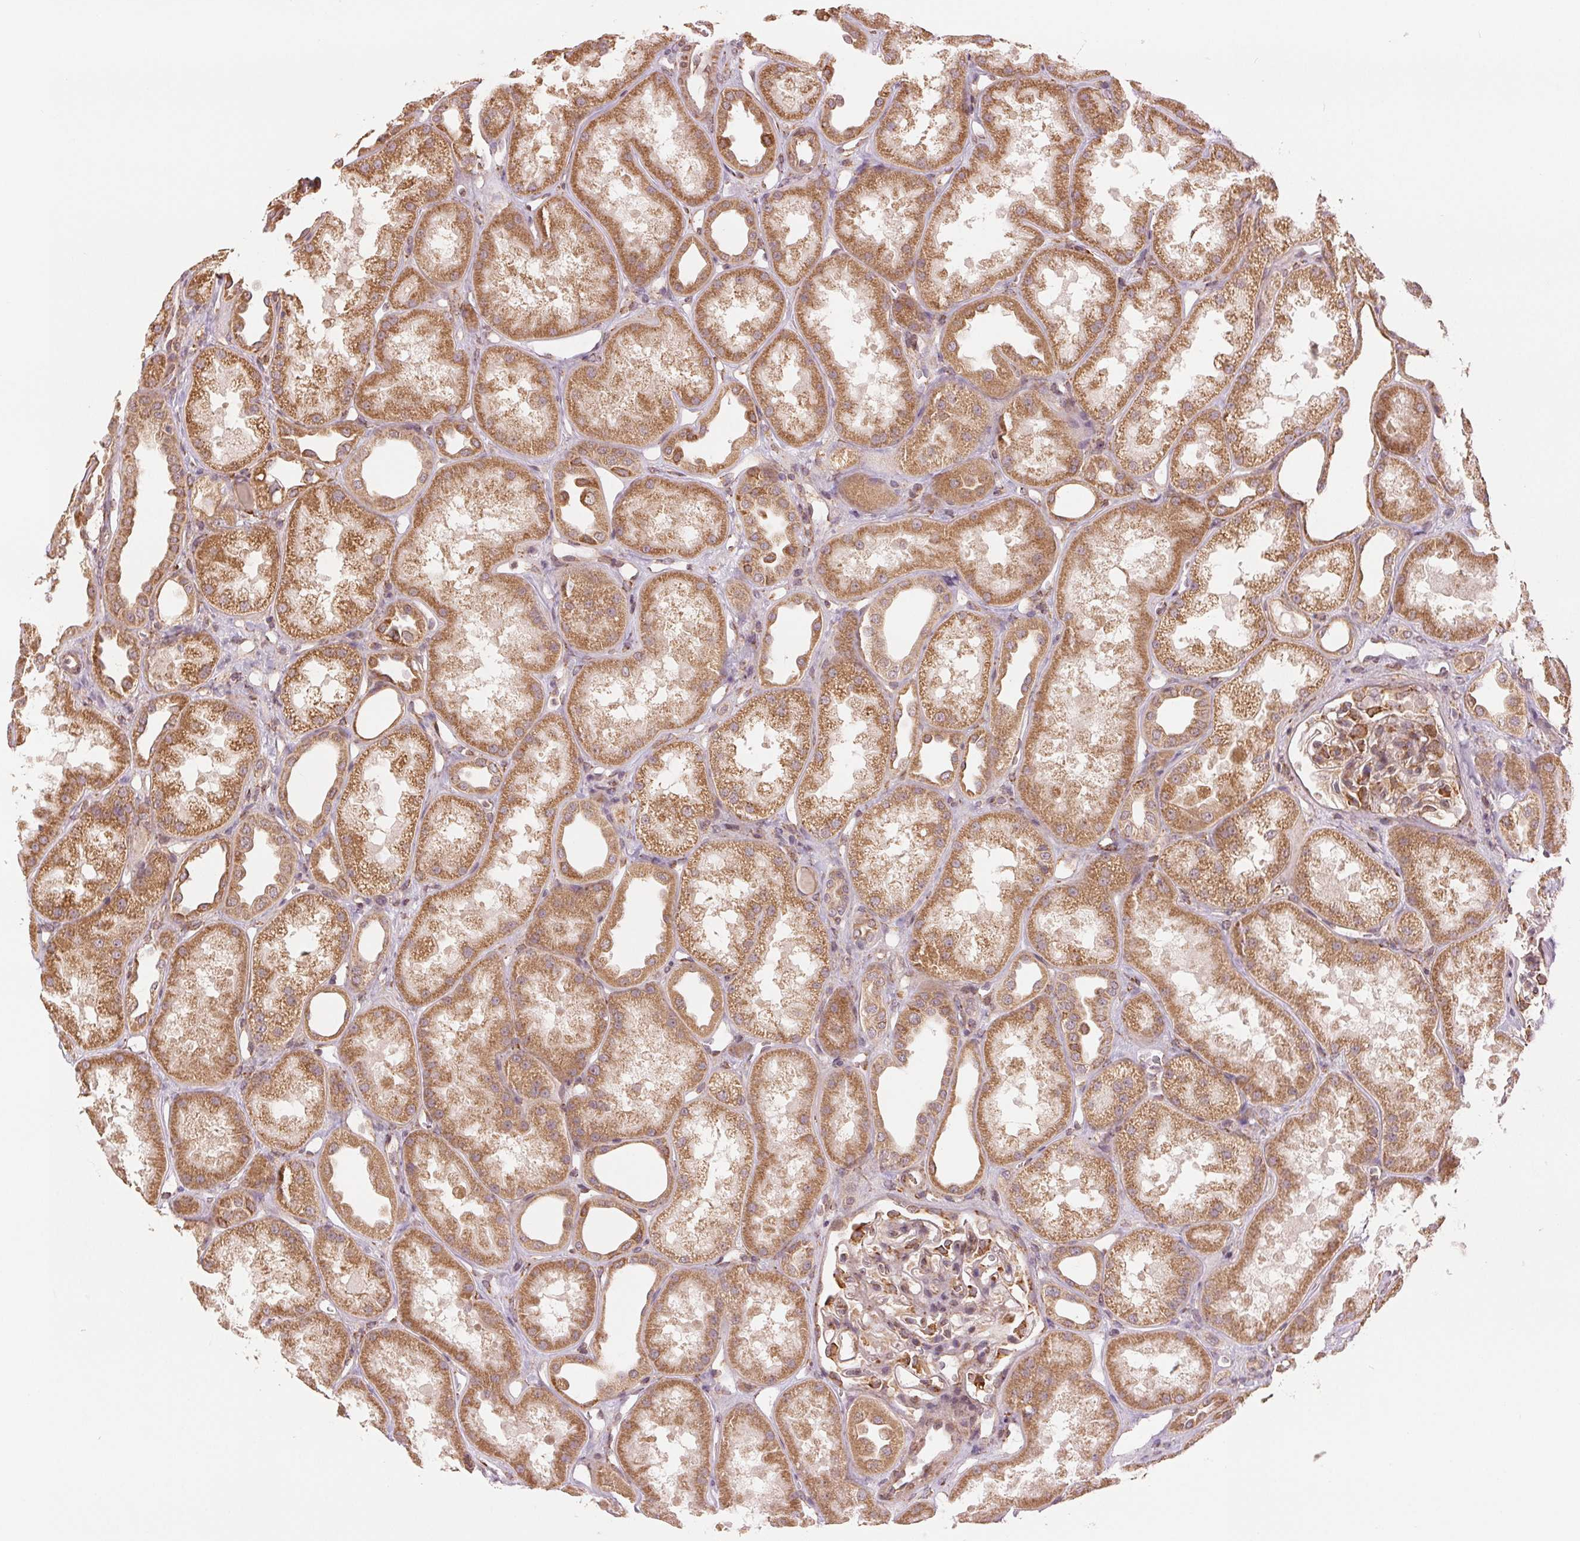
{"staining": {"intensity": "moderate", "quantity": "25%-75%", "location": "cytoplasmic/membranous"}, "tissue": "kidney", "cell_type": "Cells in glomeruli", "image_type": "normal", "snomed": [{"axis": "morphology", "description": "Normal tissue, NOS"}, {"axis": "topography", "description": "Kidney"}], "caption": "This histopathology image exhibits immunohistochemistry staining of benign kidney, with medium moderate cytoplasmic/membranous staining in about 25%-75% of cells in glomeruli.", "gene": "SLC20A1", "patient": {"sex": "male", "age": 61}}